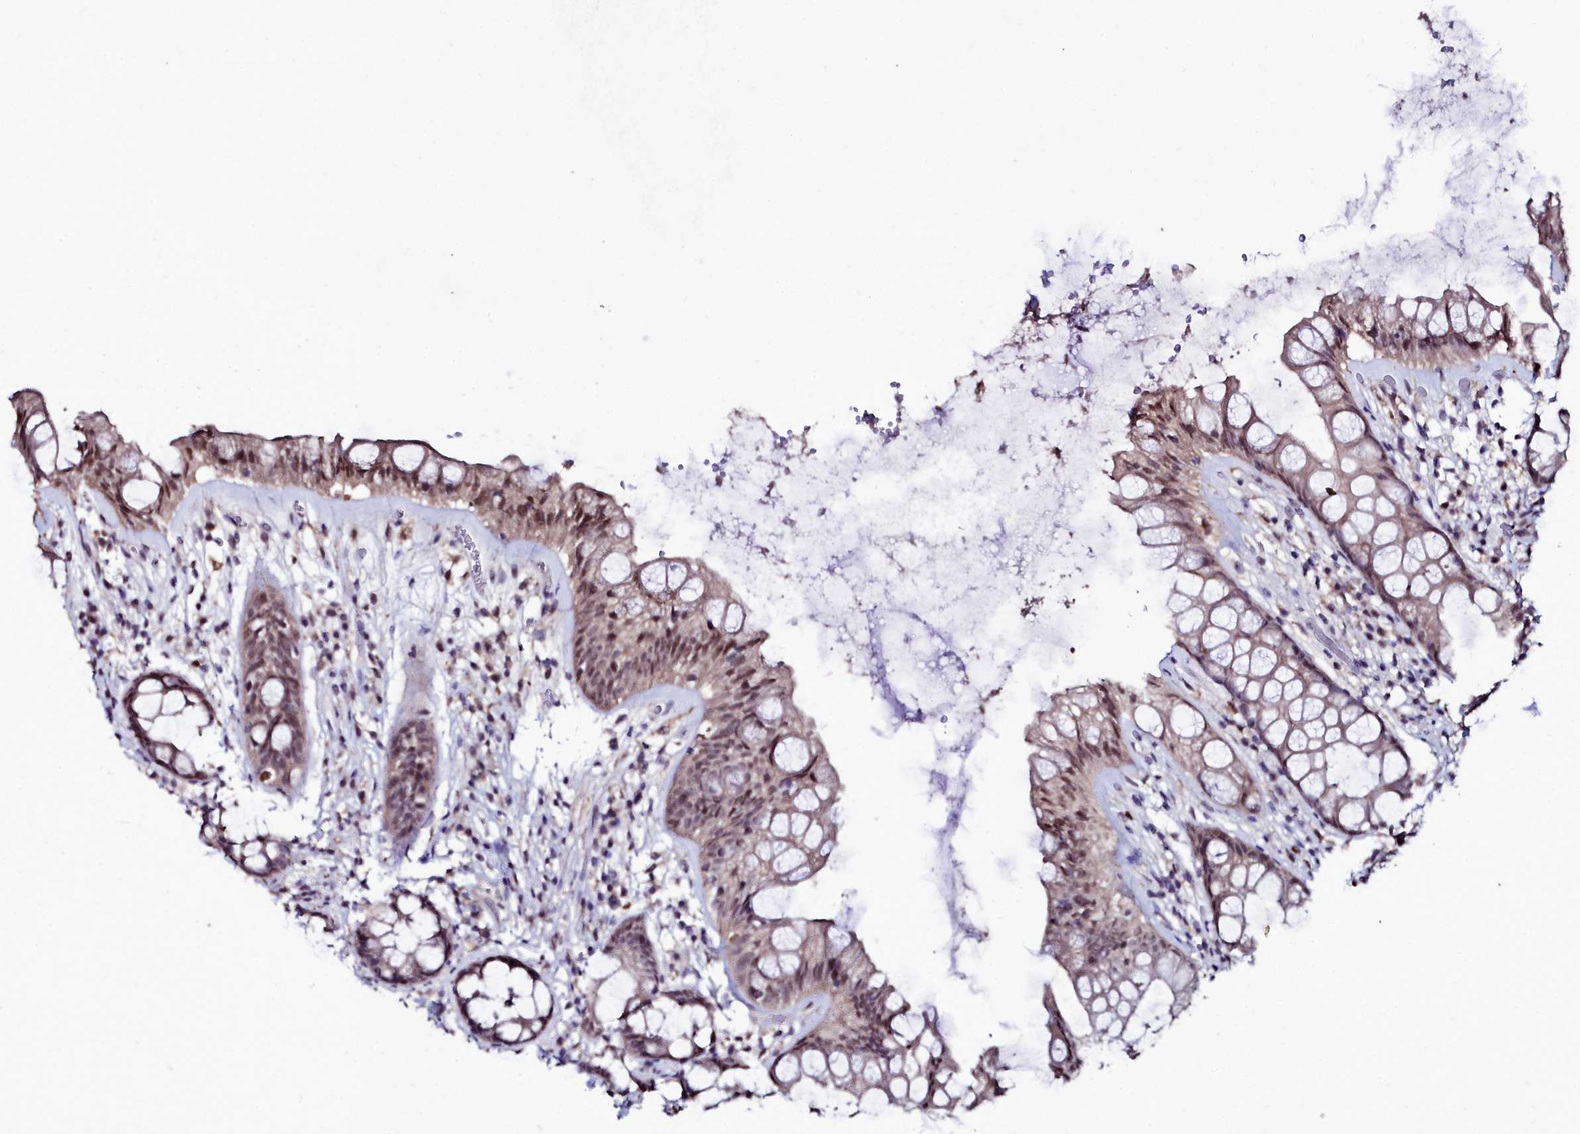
{"staining": {"intensity": "moderate", "quantity": "<25%", "location": "nuclear"}, "tissue": "rectum", "cell_type": "Glandular cells", "image_type": "normal", "snomed": [{"axis": "morphology", "description": "Normal tissue, NOS"}, {"axis": "topography", "description": "Rectum"}], "caption": "IHC histopathology image of normal rectum: human rectum stained using immunohistochemistry shows low levels of moderate protein expression localized specifically in the nuclear of glandular cells, appearing as a nuclear brown color.", "gene": "AMBRA1", "patient": {"sex": "male", "age": 74}}